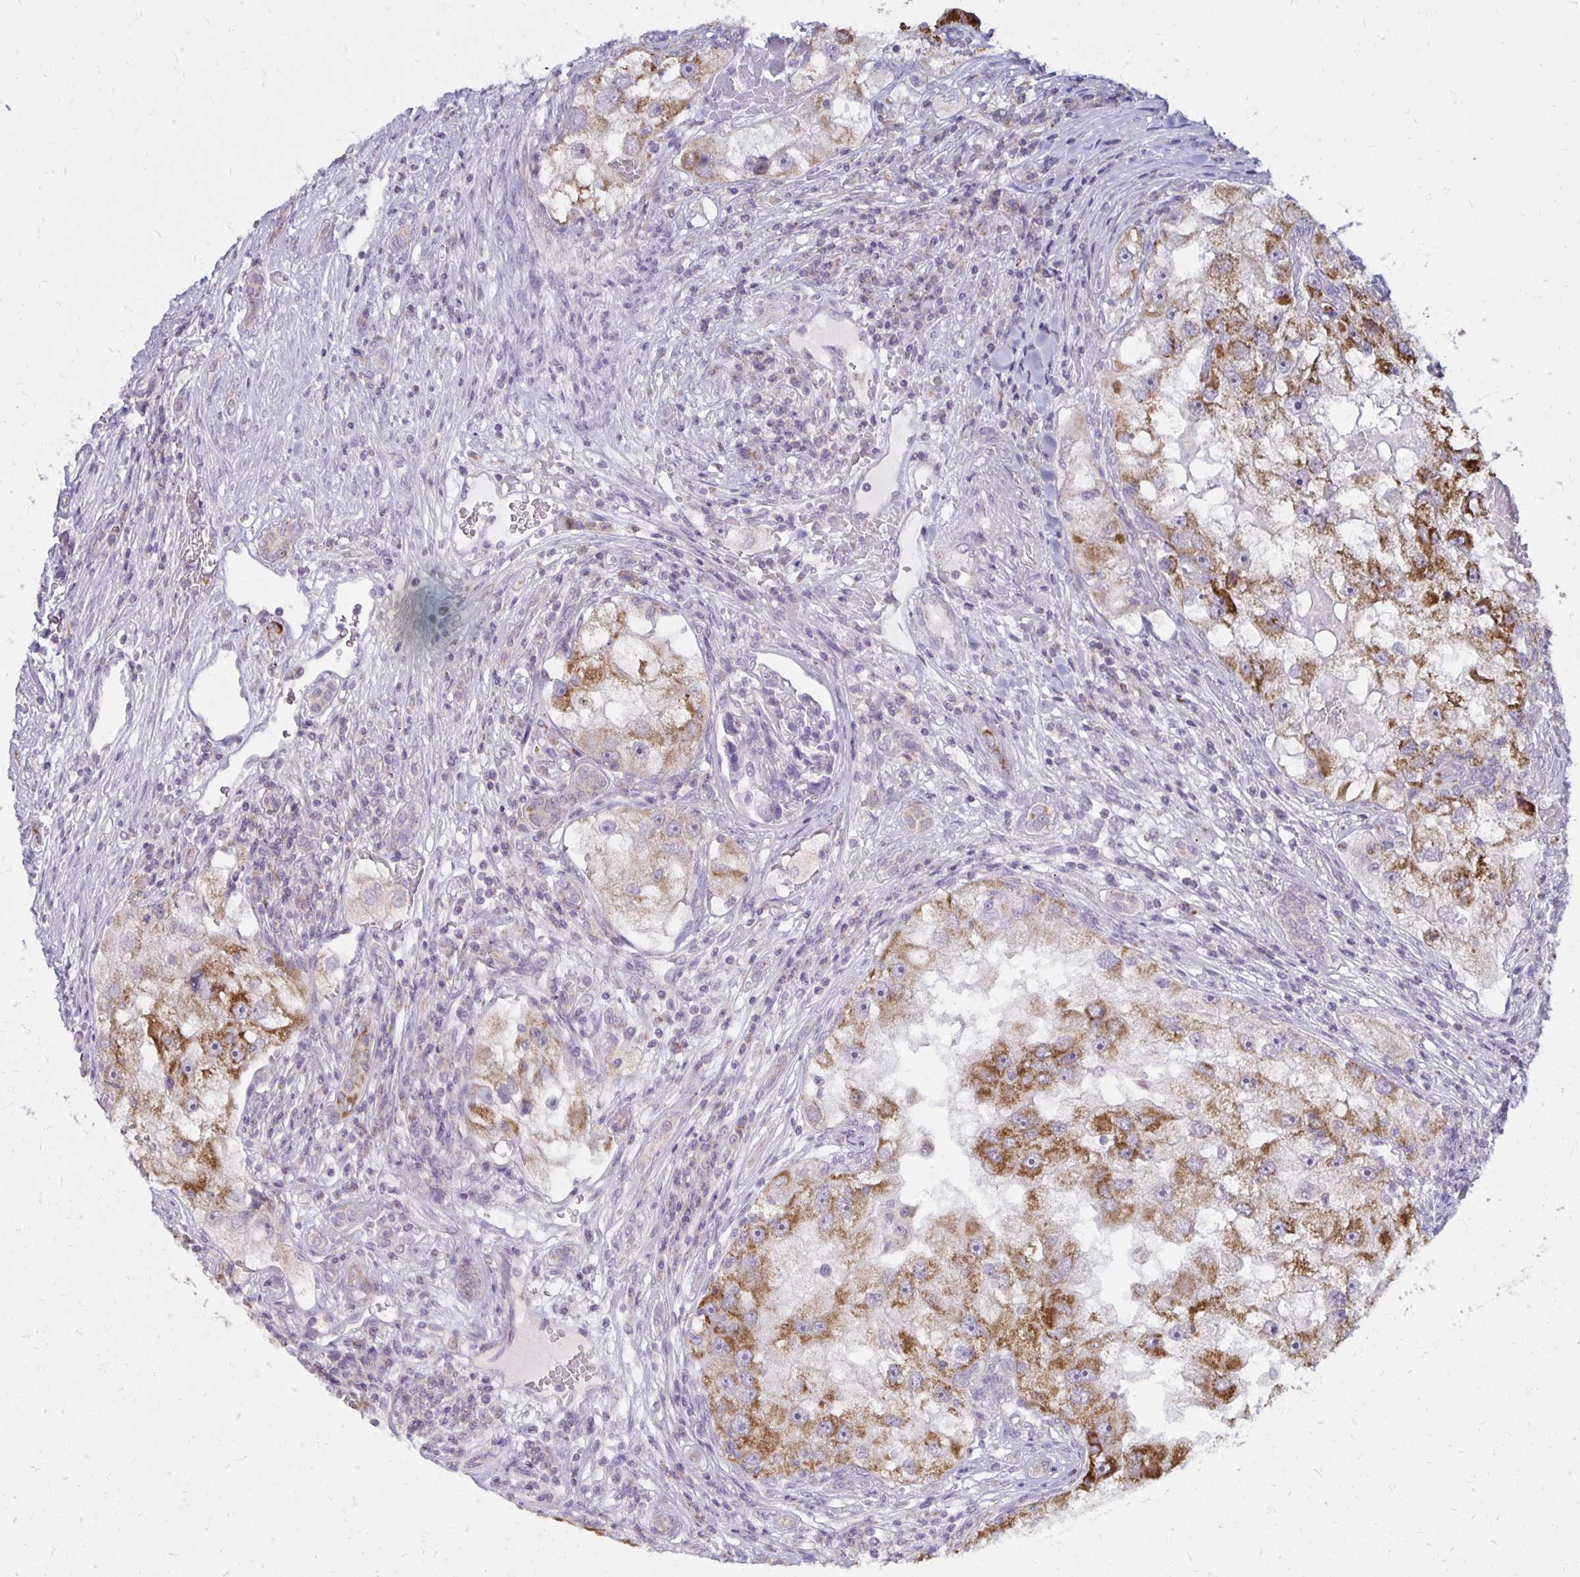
{"staining": {"intensity": "moderate", "quantity": ">75%", "location": "cytoplasmic/membranous"}, "tissue": "renal cancer", "cell_type": "Tumor cells", "image_type": "cancer", "snomed": [{"axis": "morphology", "description": "Adenocarcinoma, NOS"}, {"axis": "topography", "description": "Kidney"}], "caption": "Brown immunohistochemical staining in adenocarcinoma (renal) demonstrates moderate cytoplasmic/membranous staining in about >75% of tumor cells.", "gene": "IER3", "patient": {"sex": "male", "age": 63}}